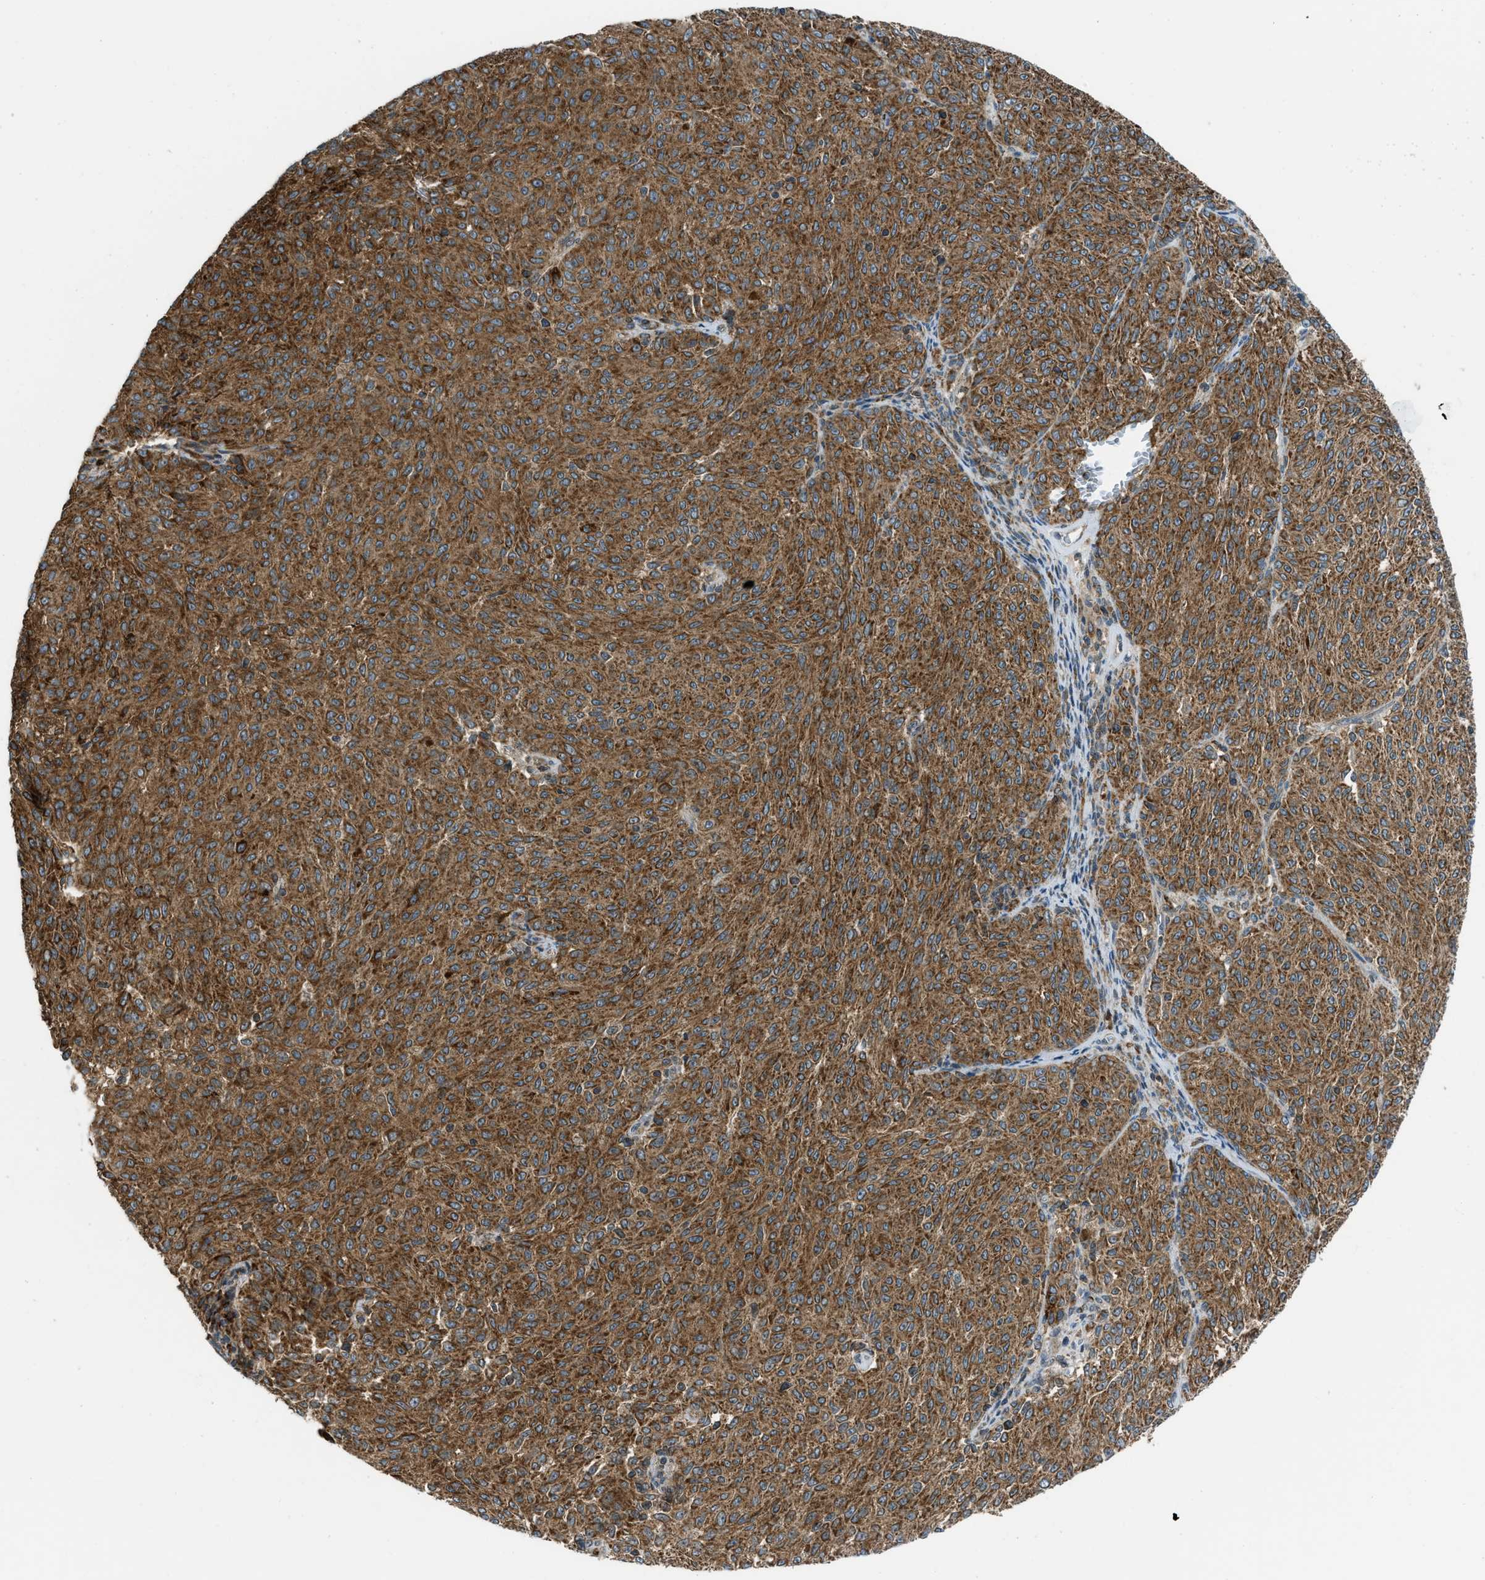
{"staining": {"intensity": "strong", "quantity": ">75%", "location": "cytoplasmic/membranous"}, "tissue": "melanoma", "cell_type": "Tumor cells", "image_type": "cancer", "snomed": [{"axis": "morphology", "description": "Malignant melanoma, NOS"}, {"axis": "topography", "description": "Skin"}], "caption": "Malignant melanoma stained for a protein displays strong cytoplasmic/membranous positivity in tumor cells.", "gene": "SESN2", "patient": {"sex": "female", "age": 72}}